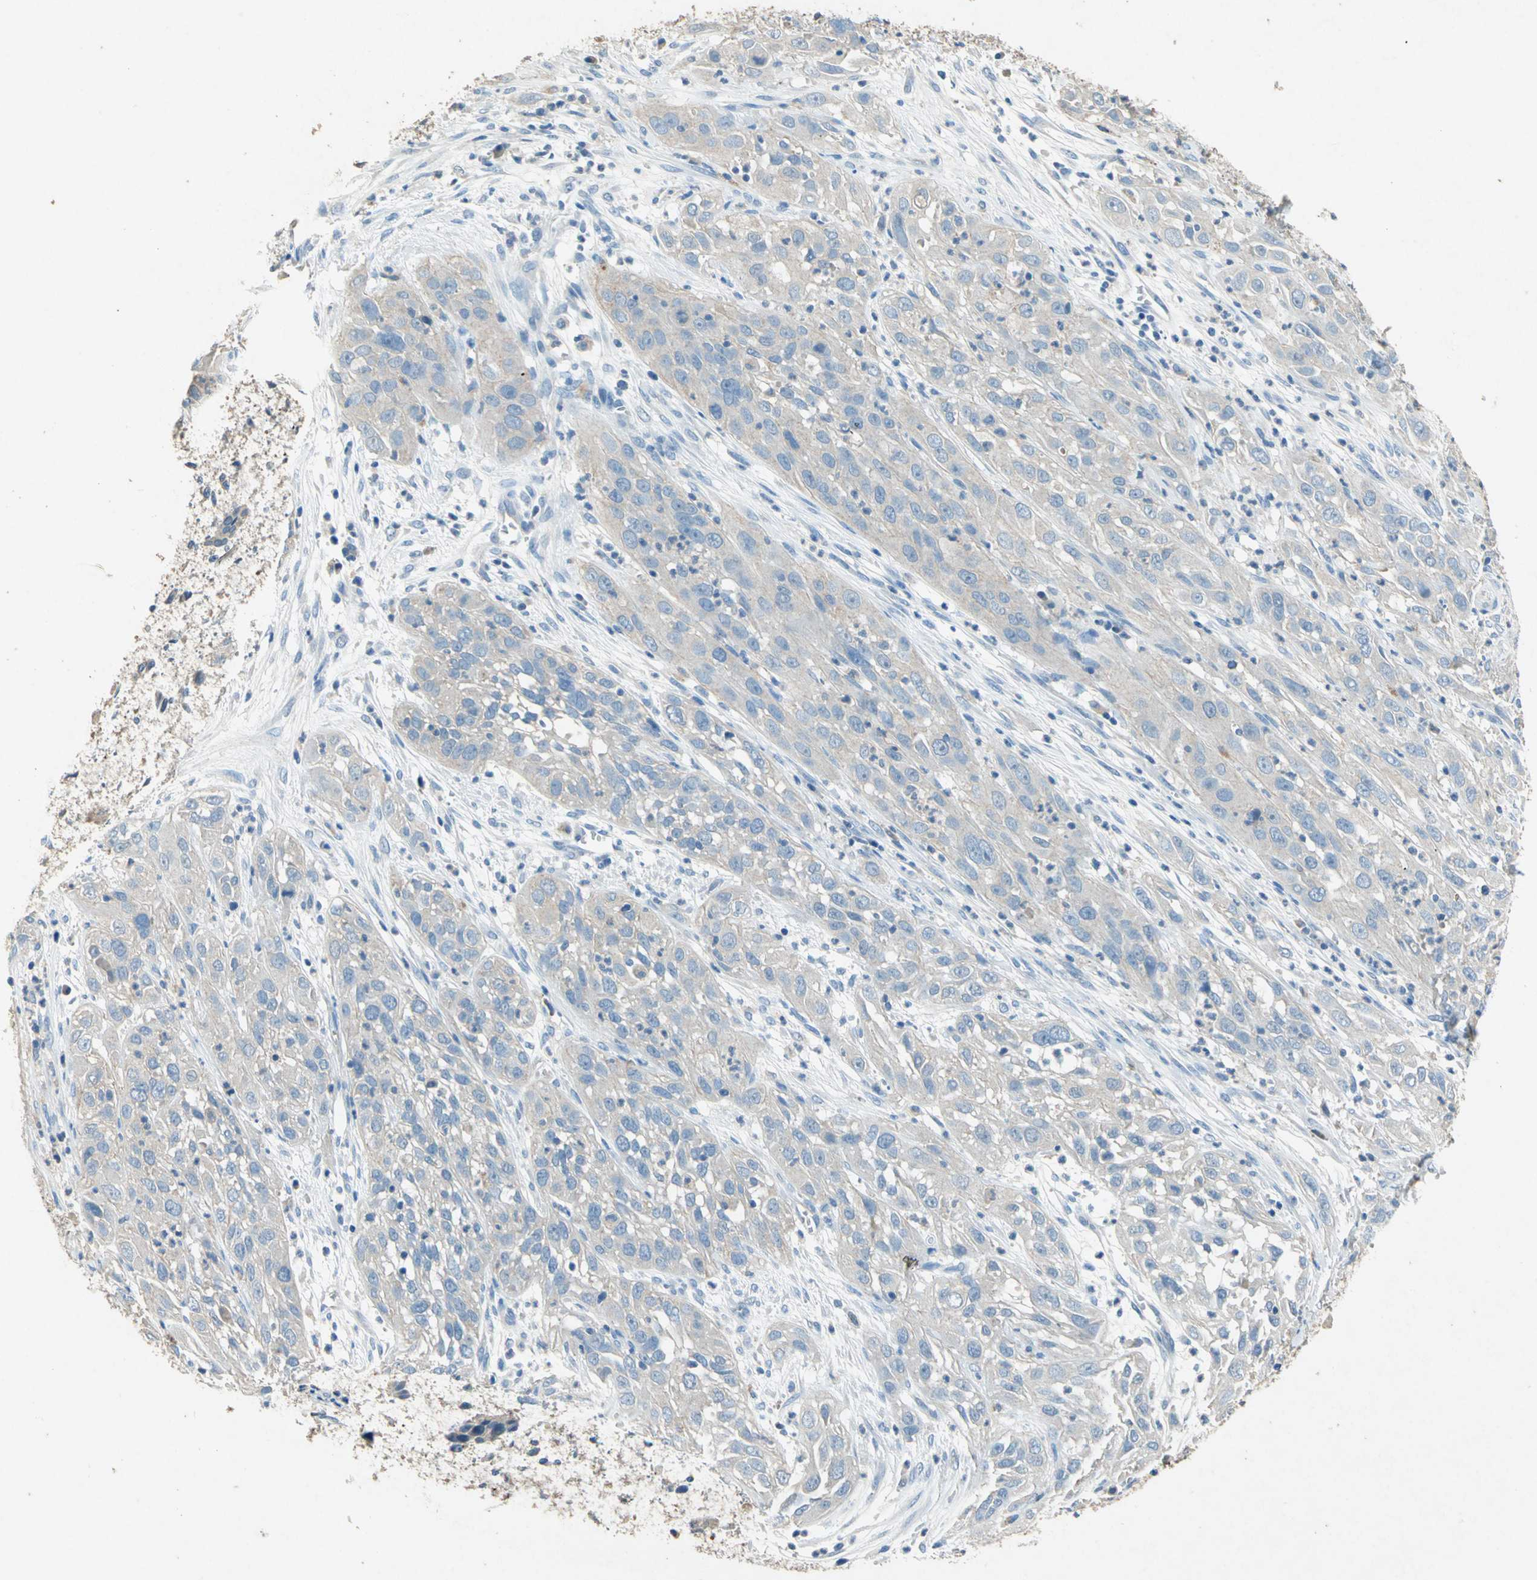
{"staining": {"intensity": "weak", "quantity": ">75%", "location": "cytoplasmic/membranous"}, "tissue": "cervical cancer", "cell_type": "Tumor cells", "image_type": "cancer", "snomed": [{"axis": "morphology", "description": "Squamous cell carcinoma, NOS"}, {"axis": "topography", "description": "Cervix"}], "caption": "A micrograph of human cervical cancer stained for a protein demonstrates weak cytoplasmic/membranous brown staining in tumor cells. Using DAB (brown) and hematoxylin (blue) stains, captured at high magnification using brightfield microscopy.", "gene": "ADAMTS5", "patient": {"sex": "female", "age": 32}}